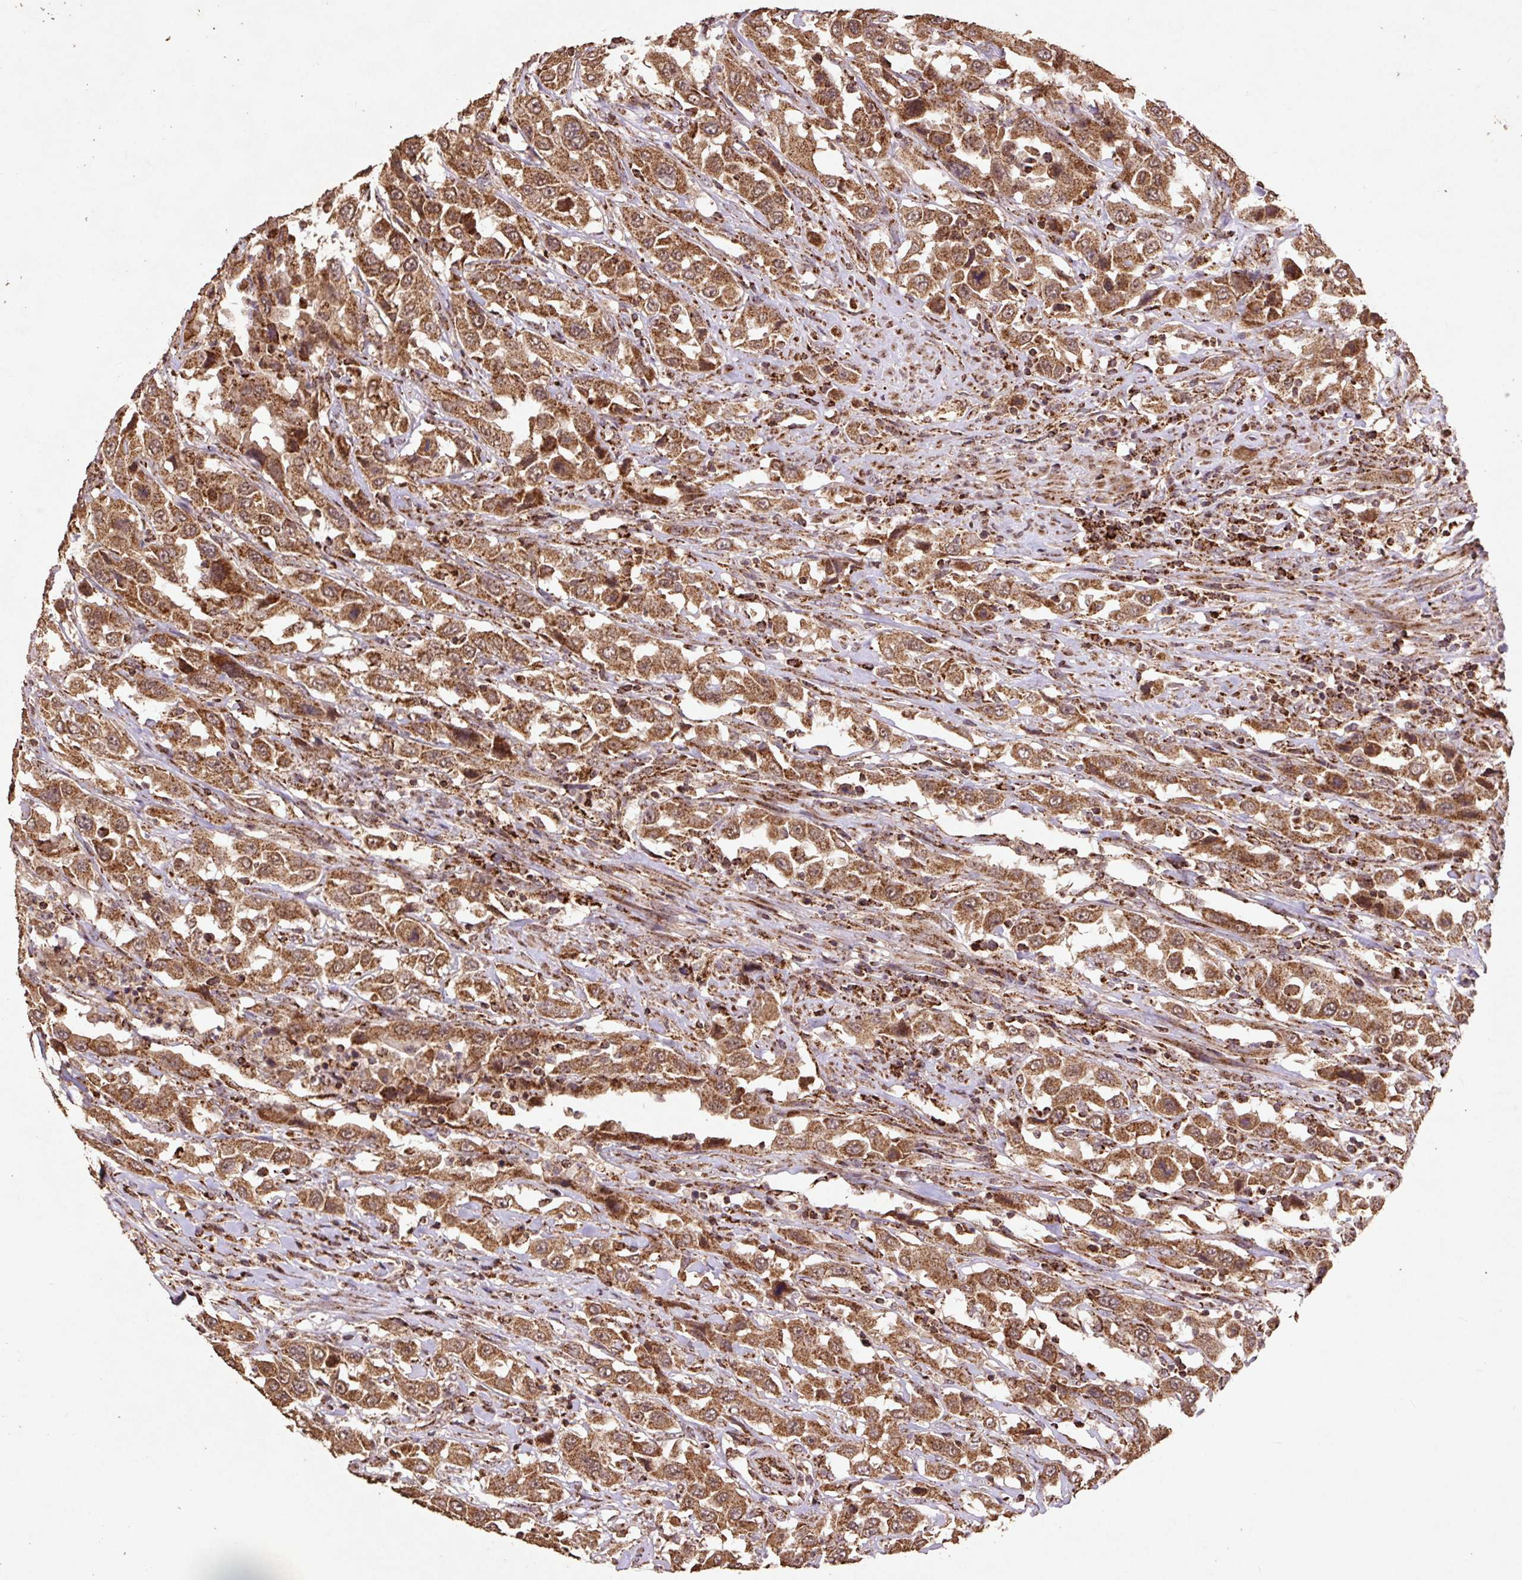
{"staining": {"intensity": "moderate", "quantity": ">75%", "location": "cytoplasmic/membranous"}, "tissue": "urothelial cancer", "cell_type": "Tumor cells", "image_type": "cancer", "snomed": [{"axis": "morphology", "description": "Urothelial carcinoma, High grade"}, {"axis": "topography", "description": "Urinary bladder"}], "caption": "Human urothelial cancer stained for a protein (brown) exhibits moderate cytoplasmic/membranous positive staining in about >75% of tumor cells.", "gene": "ATP5F1A", "patient": {"sex": "male", "age": 61}}